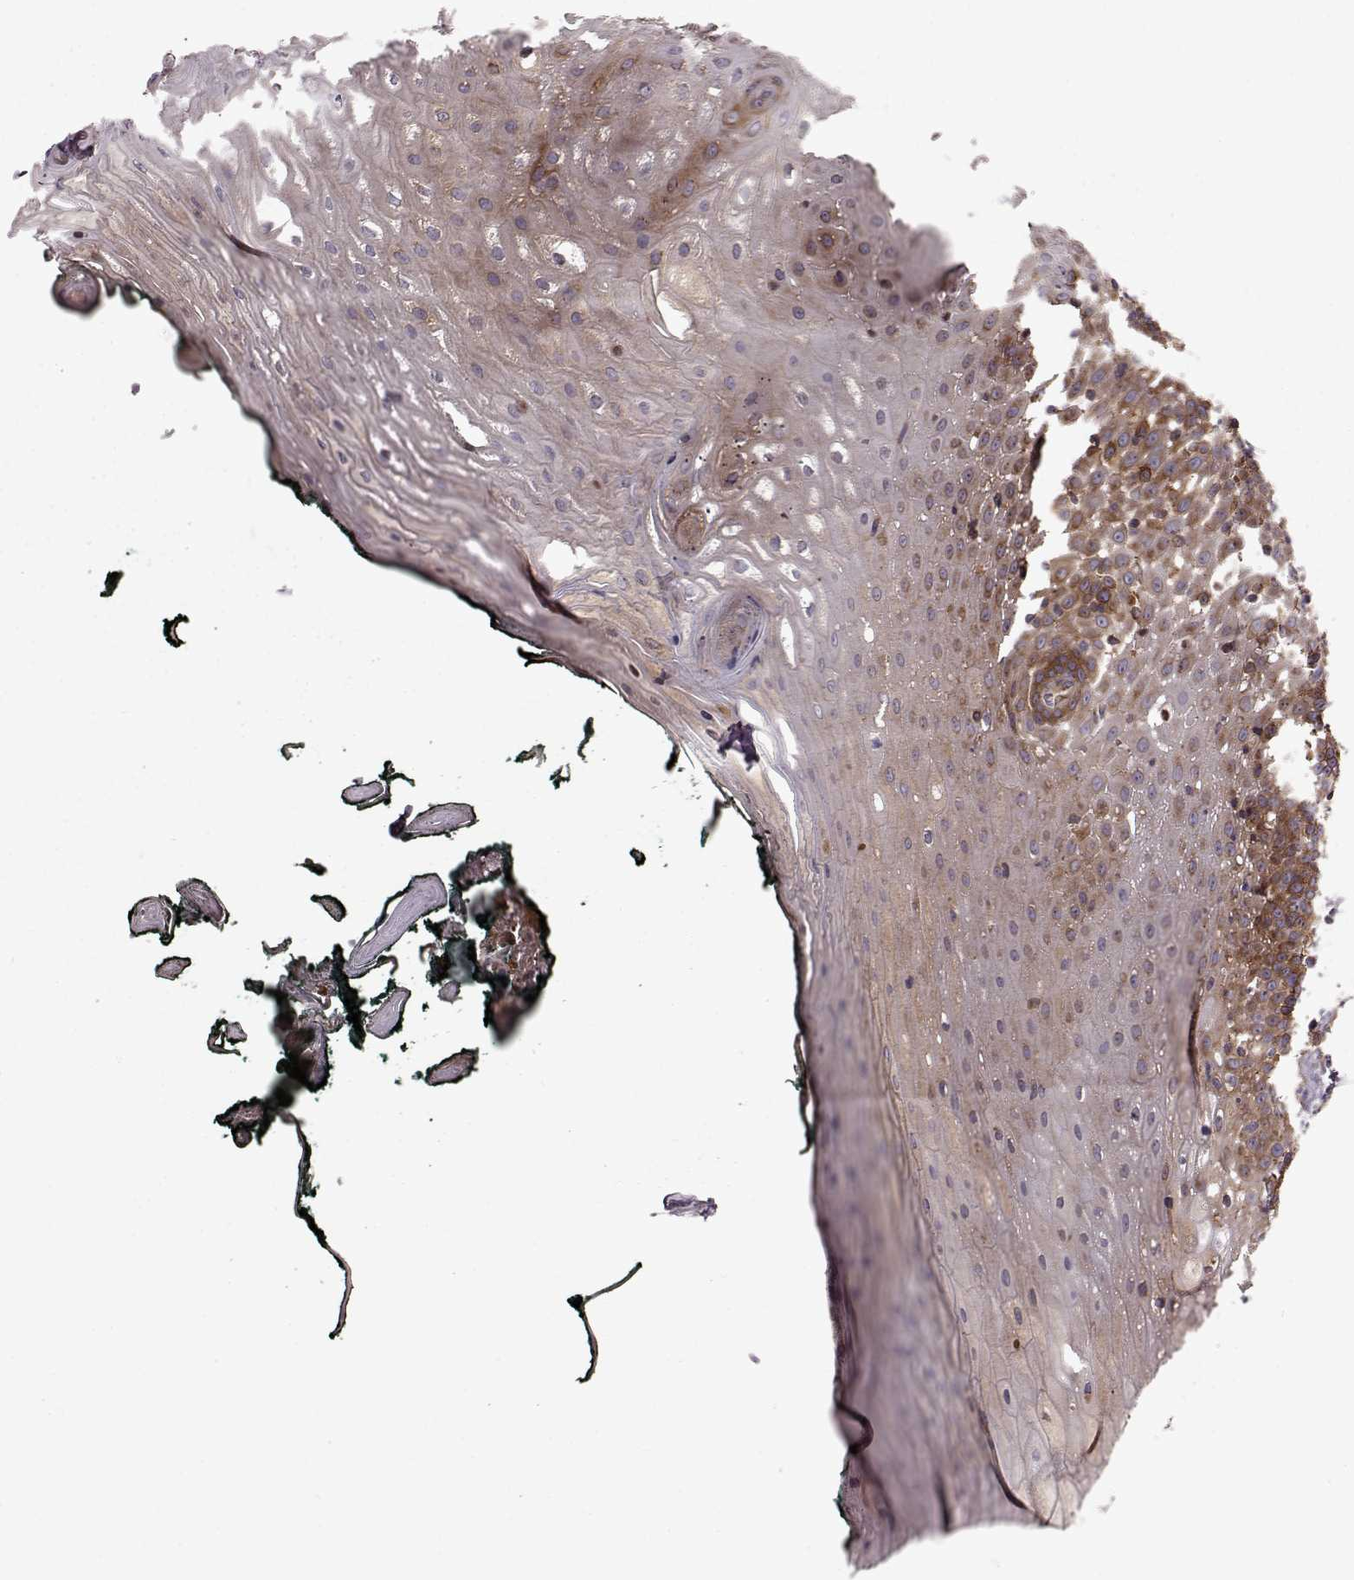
{"staining": {"intensity": "moderate", "quantity": "25%-75%", "location": "cytoplasmic/membranous"}, "tissue": "oral mucosa", "cell_type": "Squamous epithelial cells", "image_type": "normal", "snomed": [{"axis": "morphology", "description": "Normal tissue, NOS"}, {"axis": "topography", "description": "Oral tissue"}, {"axis": "topography", "description": "Head-Neck"}], "caption": "Human oral mucosa stained for a protein (brown) exhibits moderate cytoplasmic/membranous positive positivity in approximately 25%-75% of squamous epithelial cells.", "gene": "RABGAP1", "patient": {"sex": "female", "age": 68}}